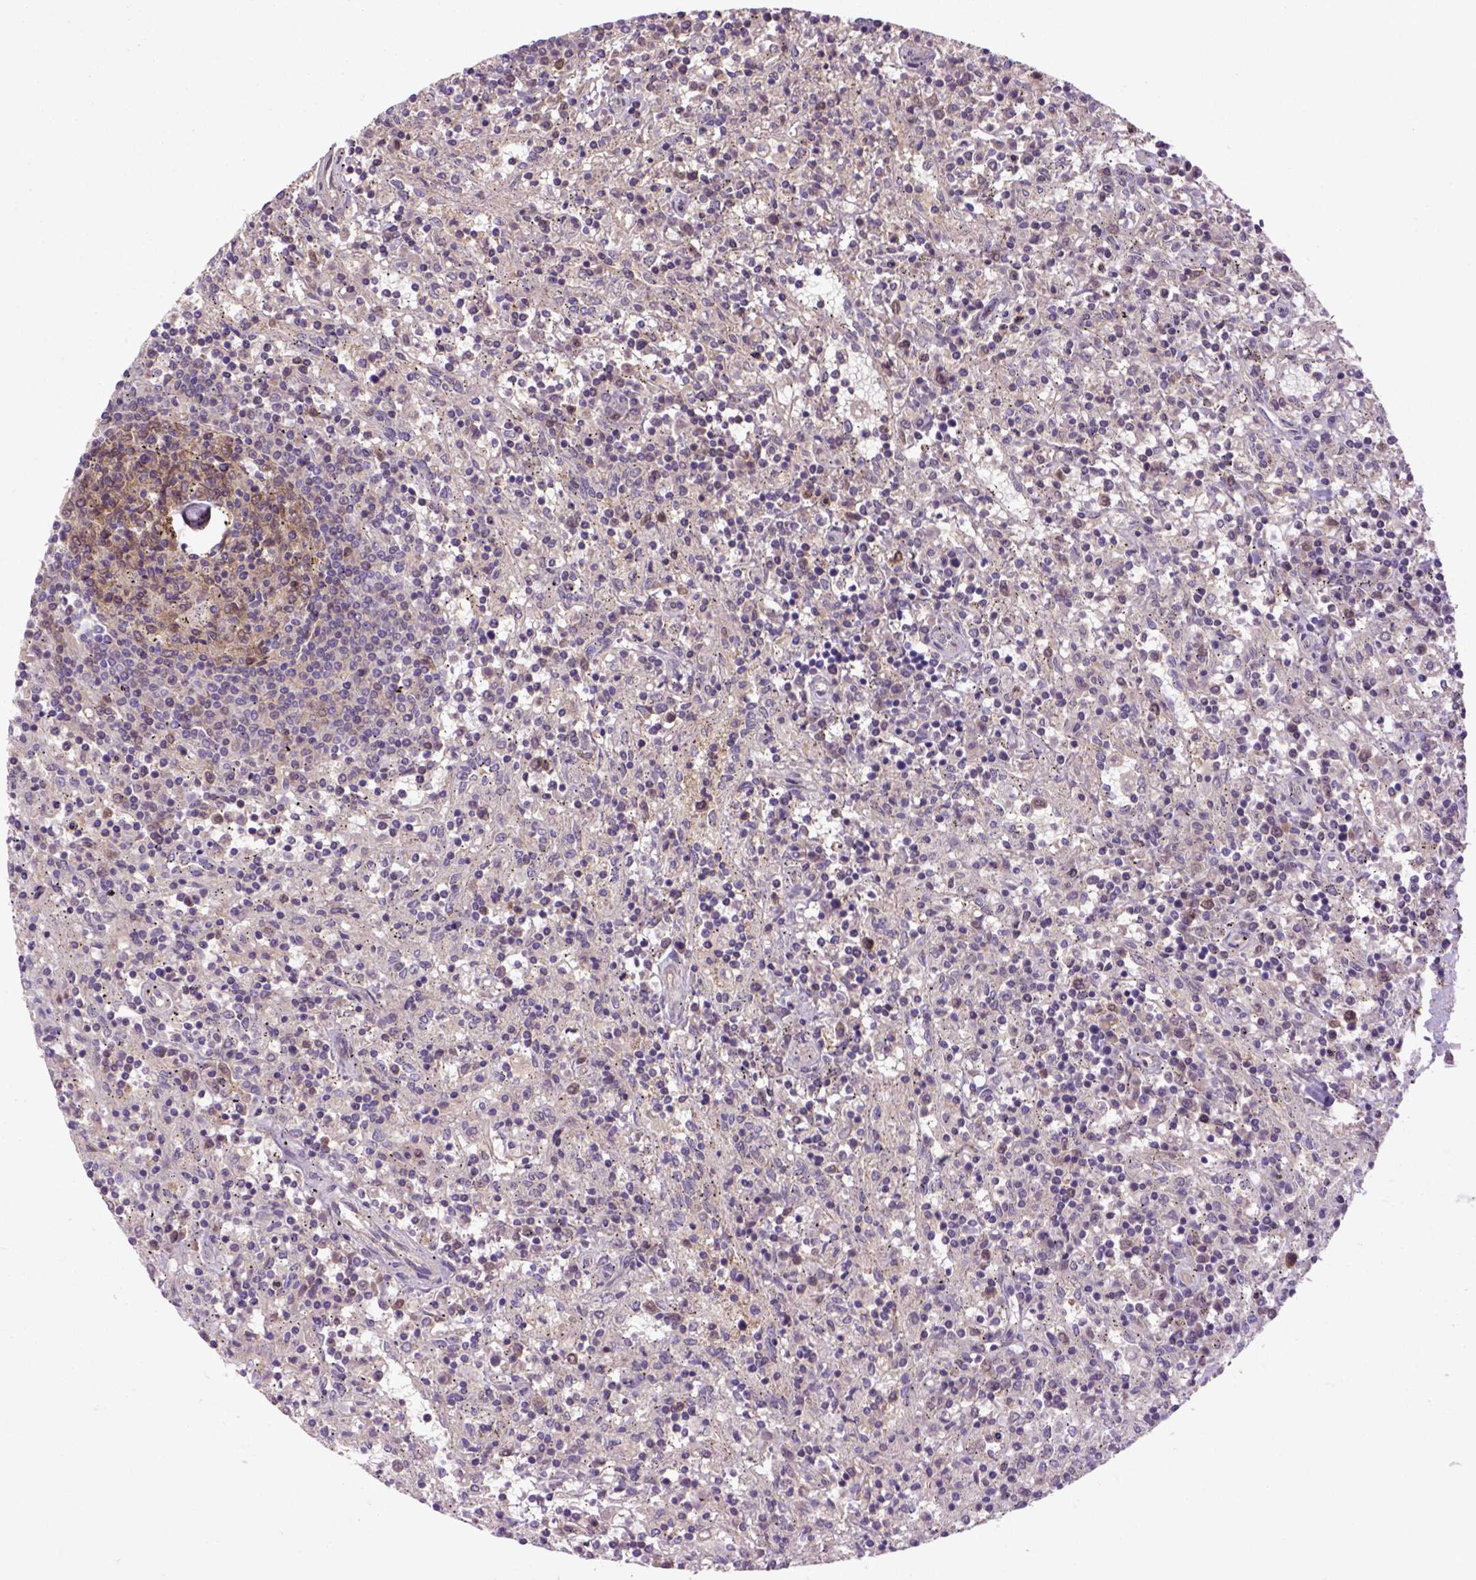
{"staining": {"intensity": "negative", "quantity": "none", "location": "none"}, "tissue": "lymphoma", "cell_type": "Tumor cells", "image_type": "cancer", "snomed": [{"axis": "morphology", "description": "Malignant lymphoma, non-Hodgkin's type, Low grade"}, {"axis": "topography", "description": "Spleen"}], "caption": "Micrograph shows no protein expression in tumor cells of lymphoma tissue.", "gene": "HSPBP1", "patient": {"sex": "male", "age": 62}}